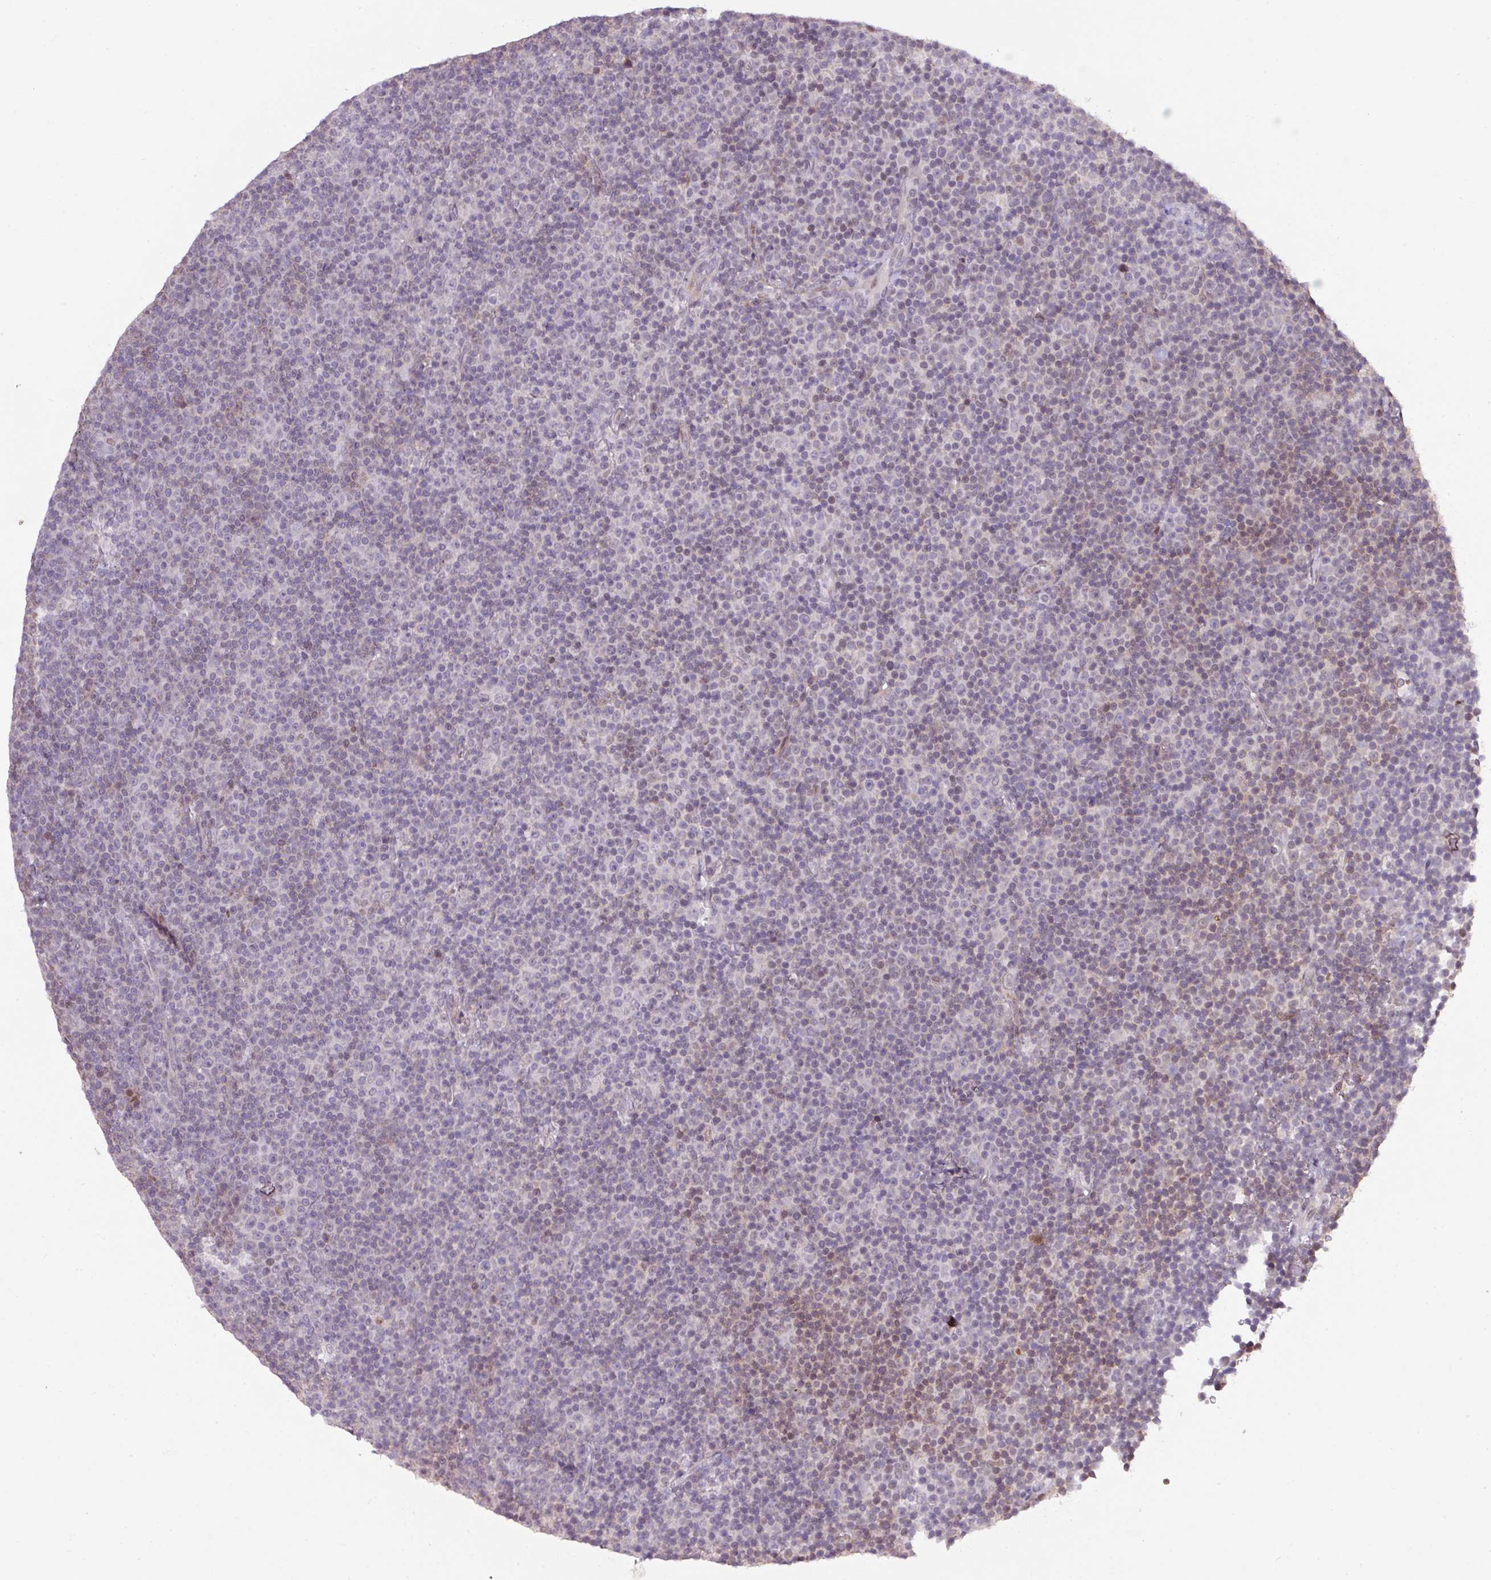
{"staining": {"intensity": "negative", "quantity": "none", "location": "none"}, "tissue": "lymphoma", "cell_type": "Tumor cells", "image_type": "cancer", "snomed": [{"axis": "morphology", "description": "Malignant lymphoma, non-Hodgkin's type, Low grade"}, {"axis": "topography", "description": "Lymph node"}], "caption": "Lymphoma was stained to show a protein in brown. There is no significant expression in tumor cells.", "gene": "ANKRD13B", "patient": {"sex": "female", "age": 67}}